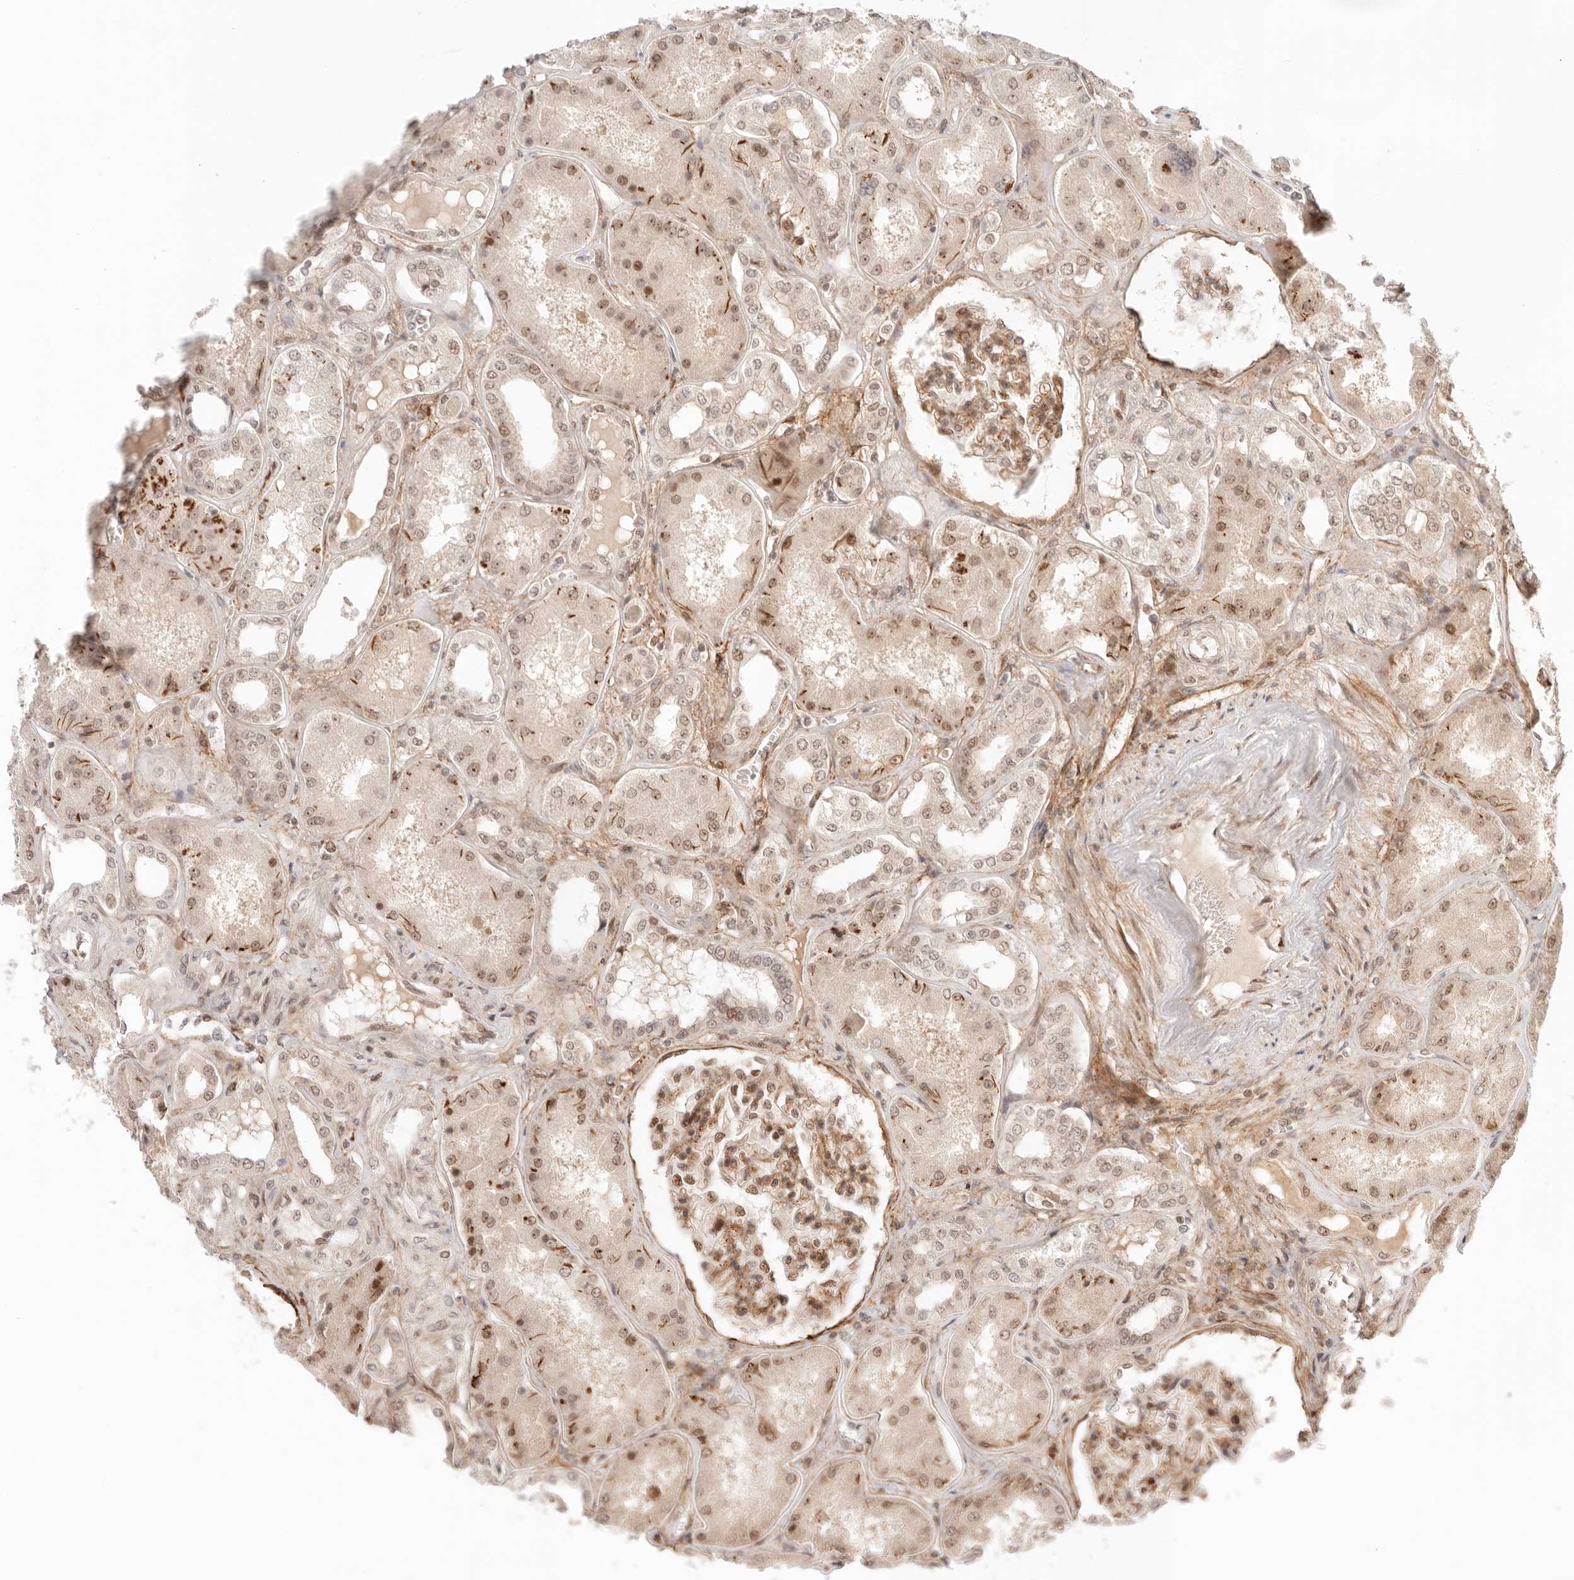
{"staining": {"intensity": "moderate", "quantity": ">75%", "location": "nuclear"}, "tissue": "kidney", "cell_type": "Cells in glomeruli", "image_type": "normal", "snomed": [{"axis": "morphology", "description": "Normal tissue, NOS"}, {"axis": "topography", "description": "Kidney"}], "caption": "Immunohistochemistry (IHC) histopathology image of unremarkable kidney: human kidney stained using immunohistochemistry exhibits medium levels of moderate protein expression localized specifically in the nuclear of cells in glomeruli, appearing as a nuclear brown color.", "gene": "GTF2E2", "patient": {"sex": "female", "age": 56}}